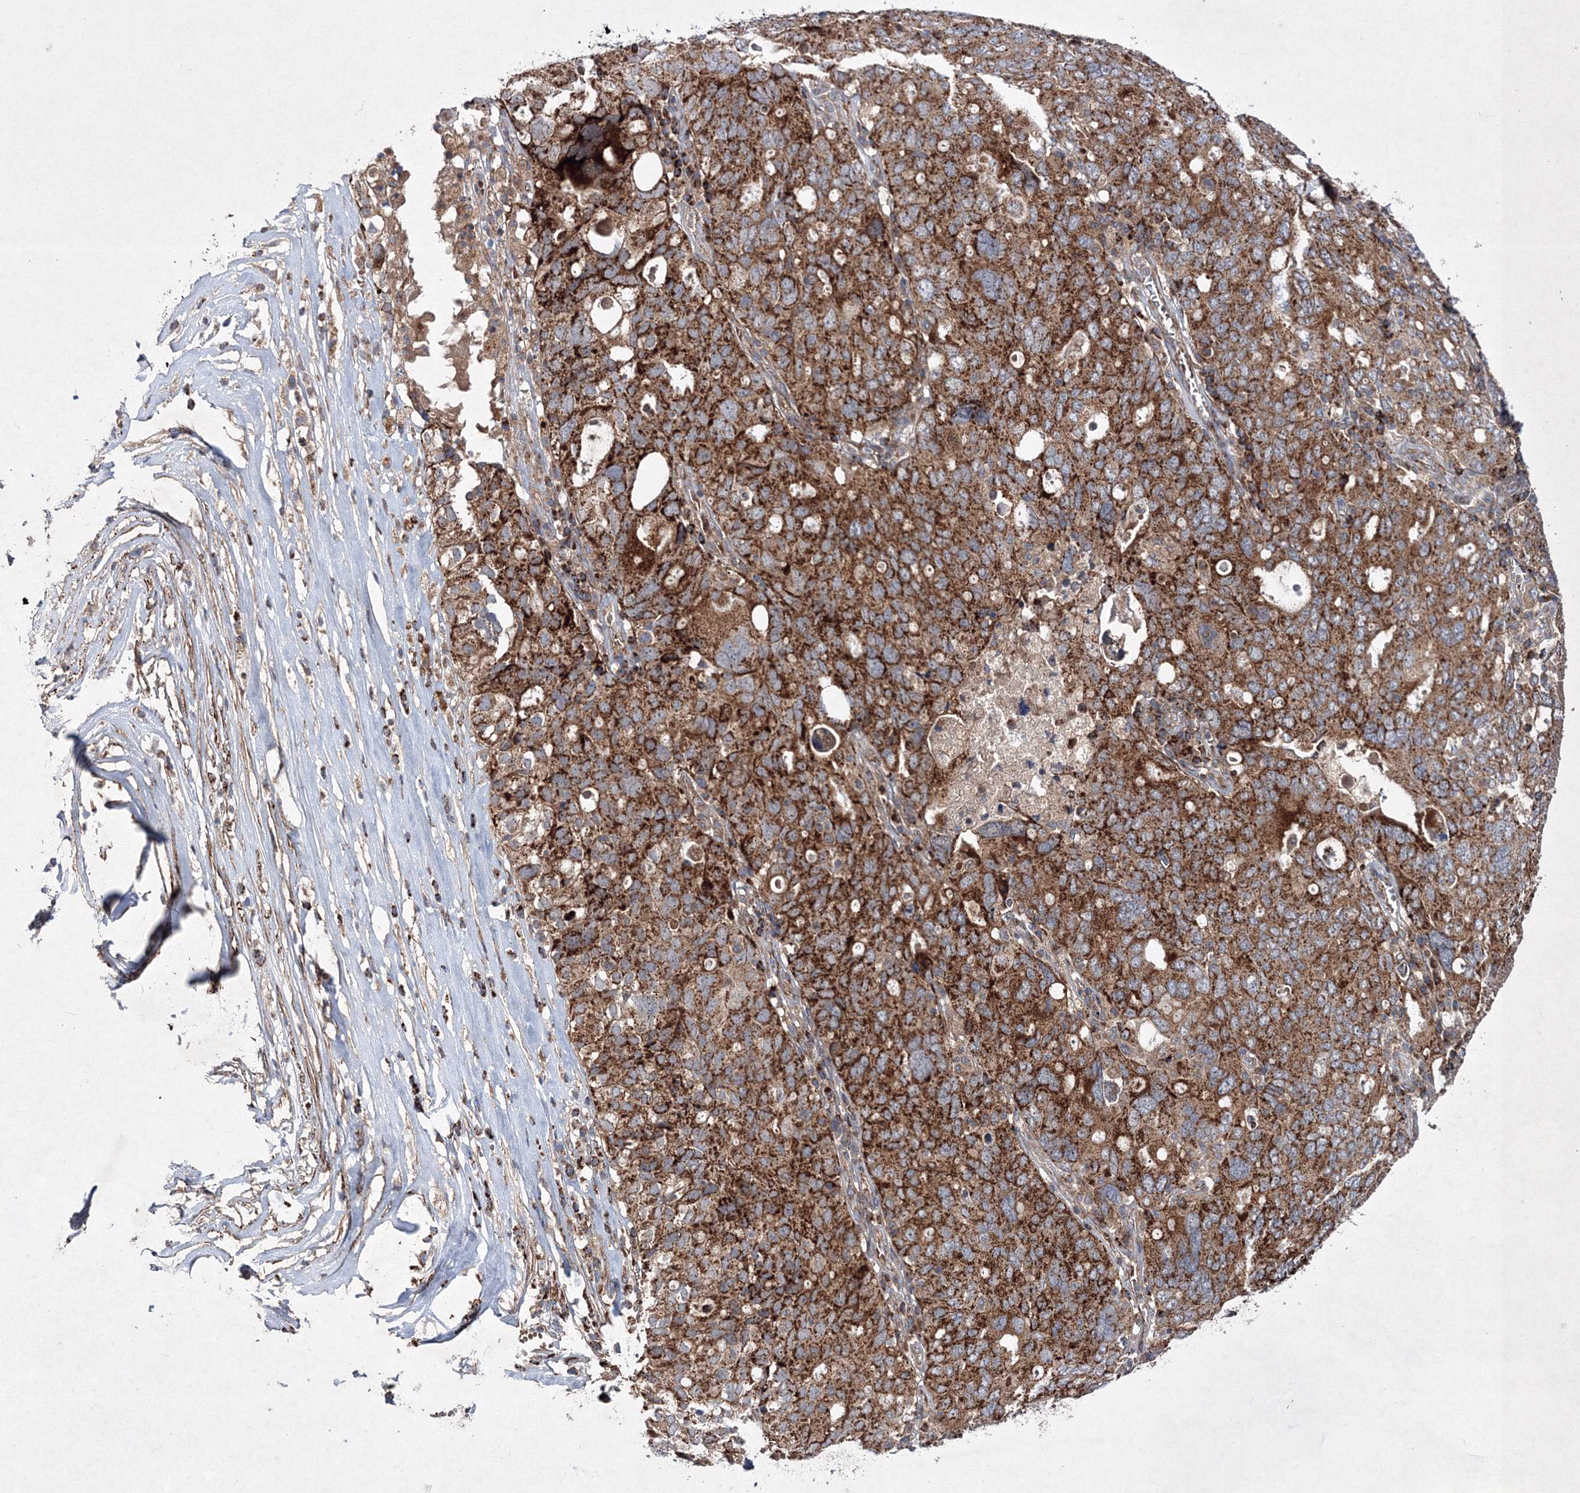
{"staining": {"intensity": "strong", "quantity": ">75%", "location": "cytoplasmic/membranous"}, "tissue": "ovarian cancer", "cell_type": "Tumor cells", "image_type": "cancer", "snomed": [{"axis": "morphology", "description": "Carcinoma, endometroid"}, {"axis": "topography", "description": "Ovary"}], "caption": "Human ovarian endometroid carcinoma stained for a protein (brown) reveals strong cytoplasmic/membranous positive expression in approximately >75% of tumor cells.", "gene": "GFM1", "patient": {"sex": "female", "age": 62}}